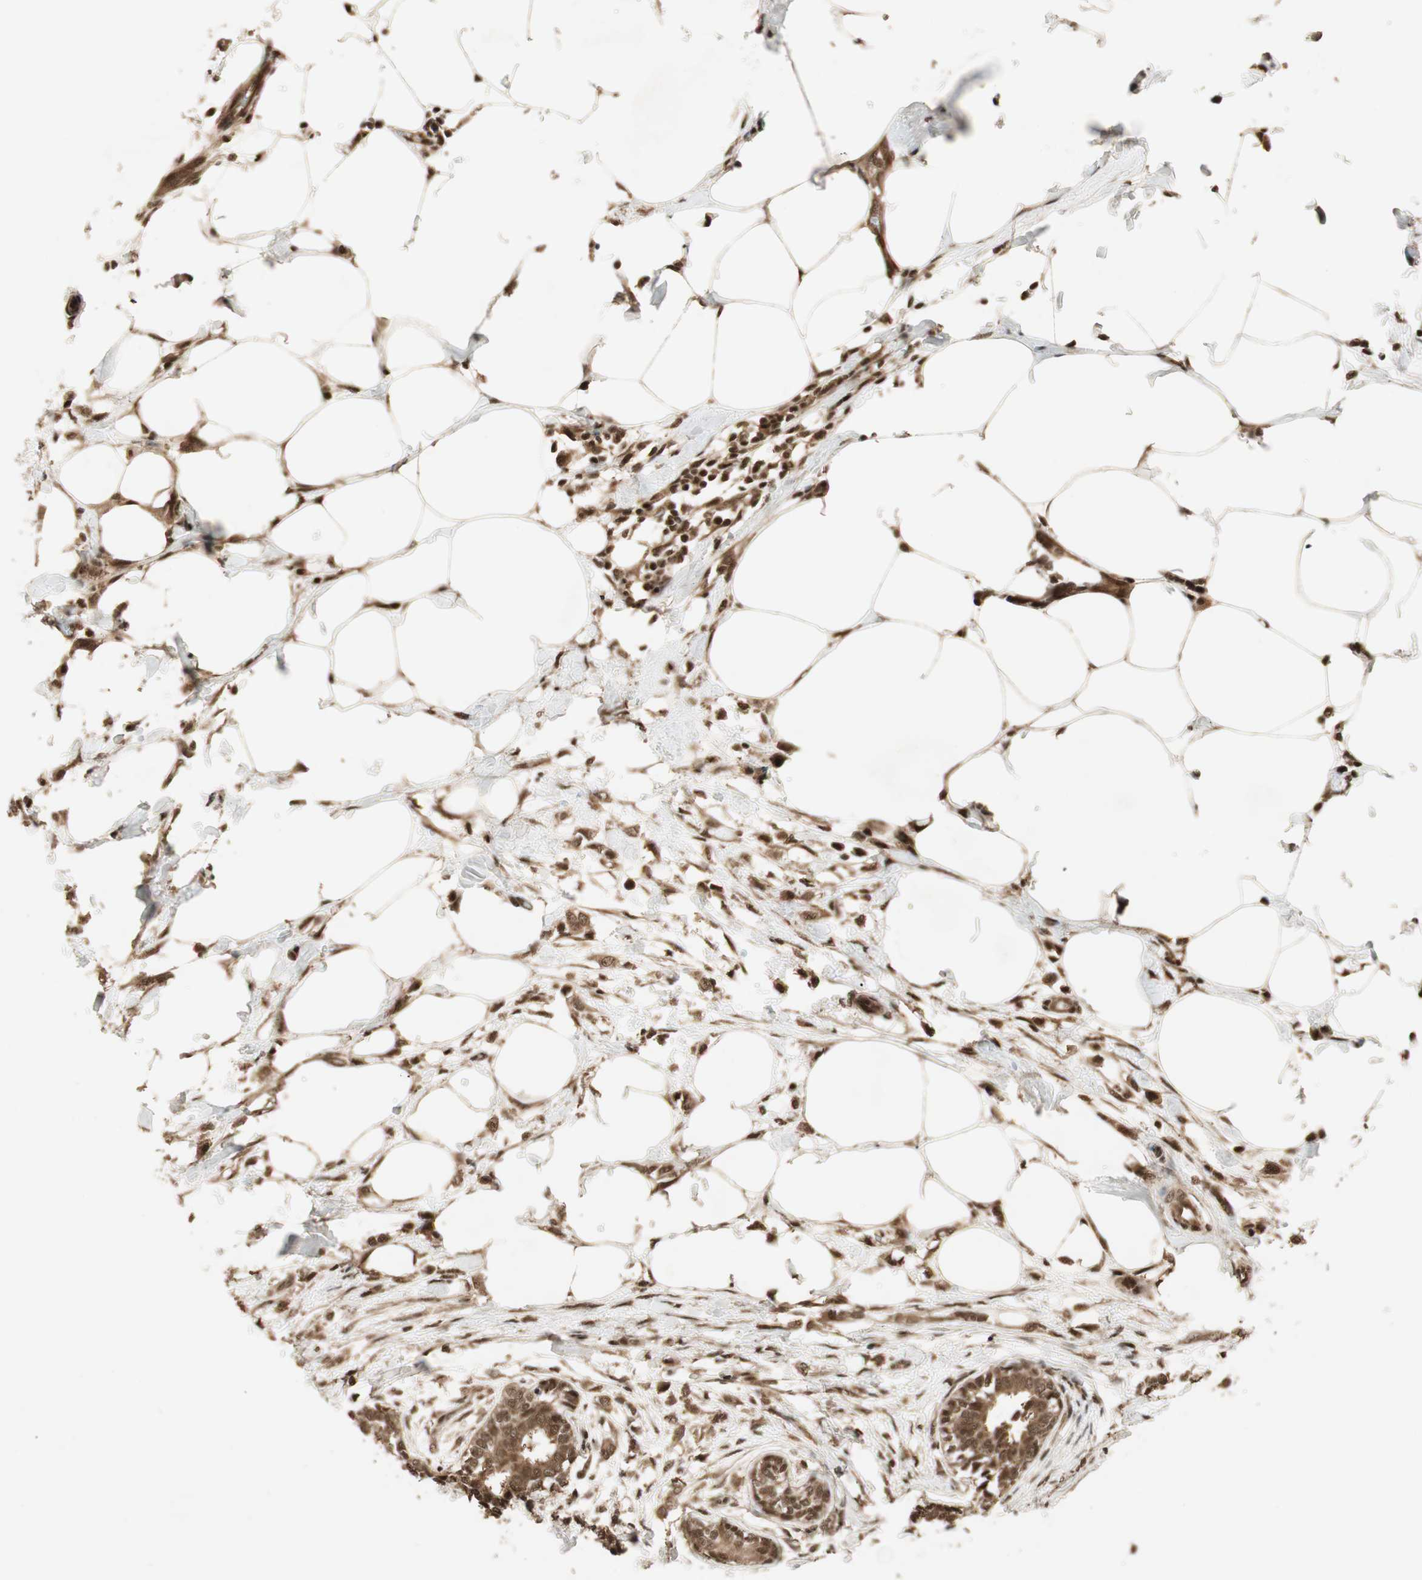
{"staining": {"intensity": "strong", "quantity": ">75%", "location": "cytoplasmic/membranous,nuclear"}, "tissue": "breast cancer", "cell_type": "Tumor cells", "image_type": "cancer", "snomed": [{"axis": "morphology", "description": "Lobular carcinoma, in situ"}, {"axis": "morphology", "description": "Lobular carcinoma"}, {"axis": "topography", "description": "Breast"}], "caption": "An IHC histopathology image of neoplastic tissue is shown. Protein staining in brown highlights strong cytoplasmic/membranous and nuclear positivity in lobular carcinoma (breast) within tumor cells.", "gene": "RPA3", "patient": {"sex": "female", "age": 41}}